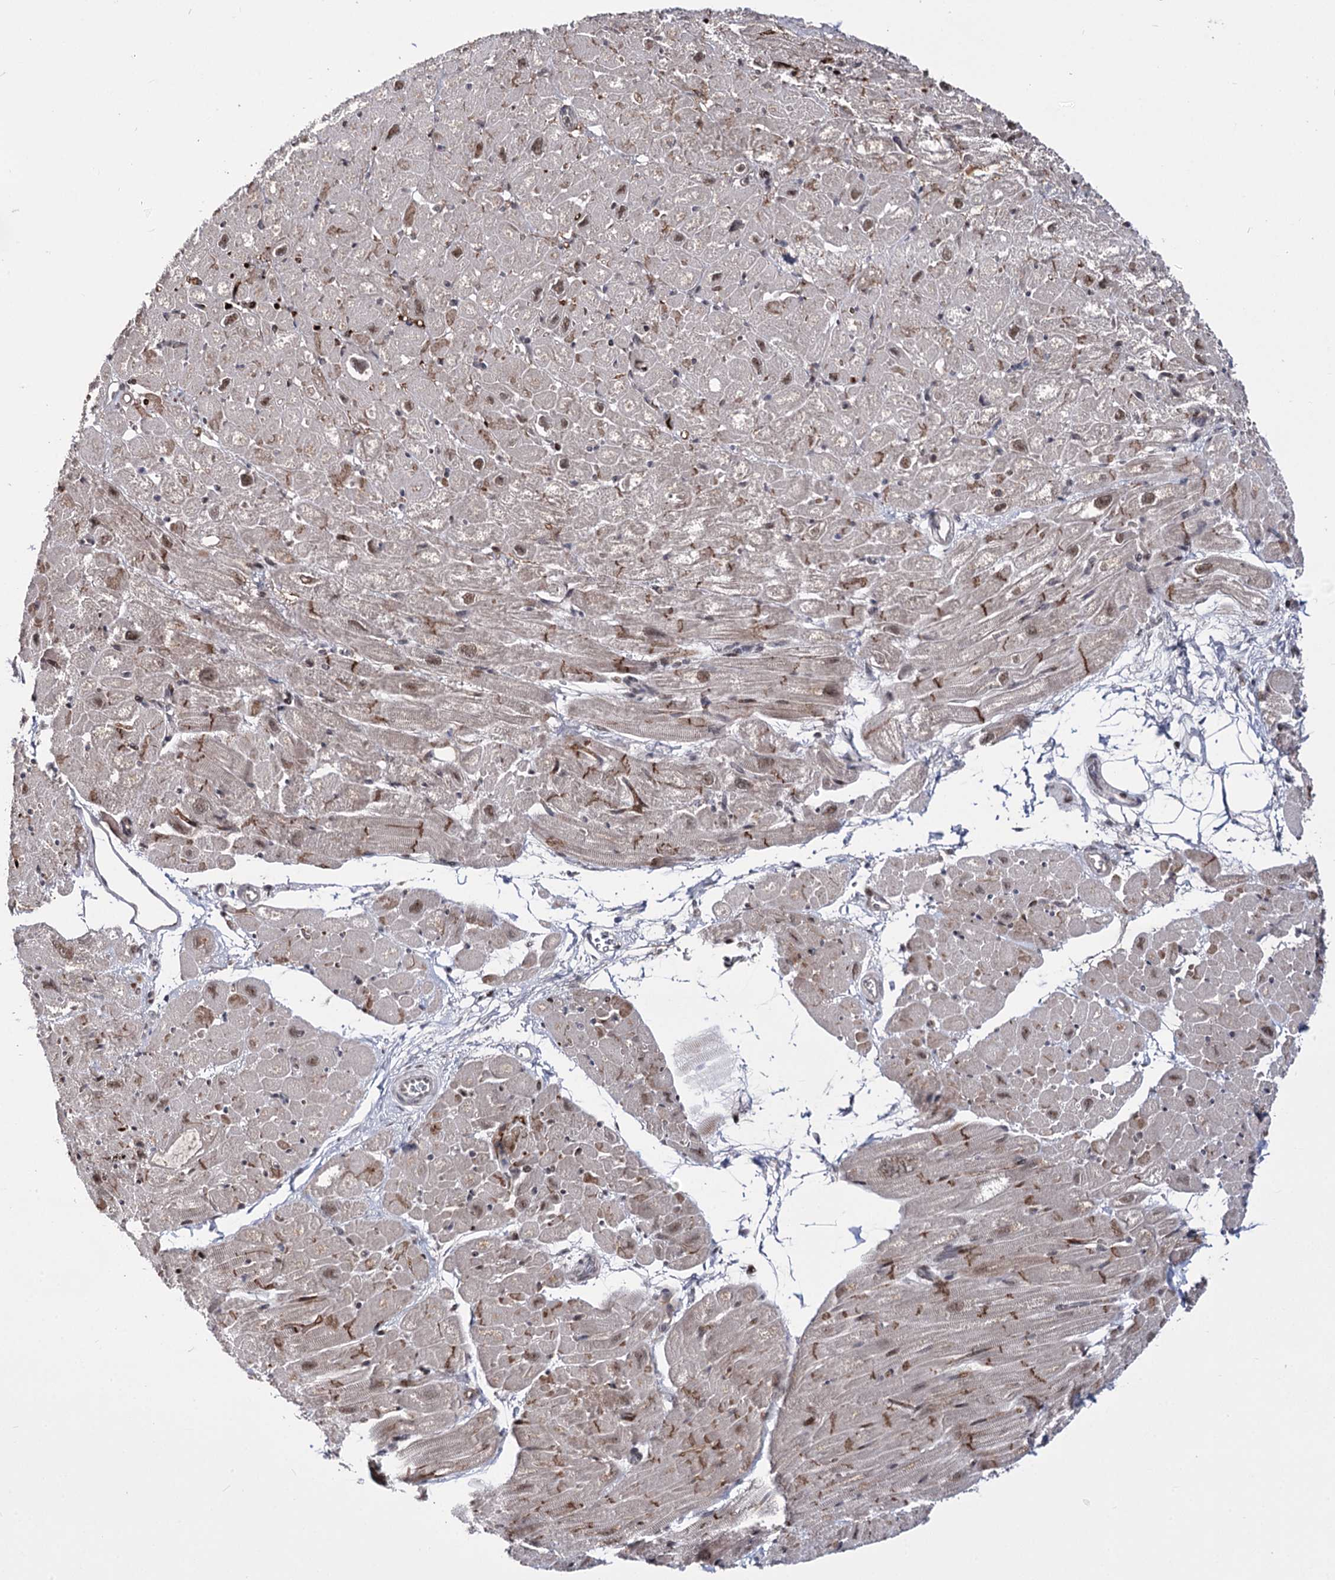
{"staining": {"intensity": "moderate", "quantity": "25%-75%", "location": "cytoplasmic/membranous"}, "tissue": "heart muscle", "cell_type": "Cardiomyocytes", "image_type": "normal", "snomed": [{"axis": "morphology", "description": "Normal tissue, NOS"}, {"axis": "topography", "description": "Heart"}], "caption": "This photomicrograph reveals immunohistochemistry staining of normal heart muscle, with medium moderate cytoplasmic/membranous expression in about 25%-75% of cardiomyocytes.", "gene": "STOX1", "patient": {"sex": "male", "age": 50}}